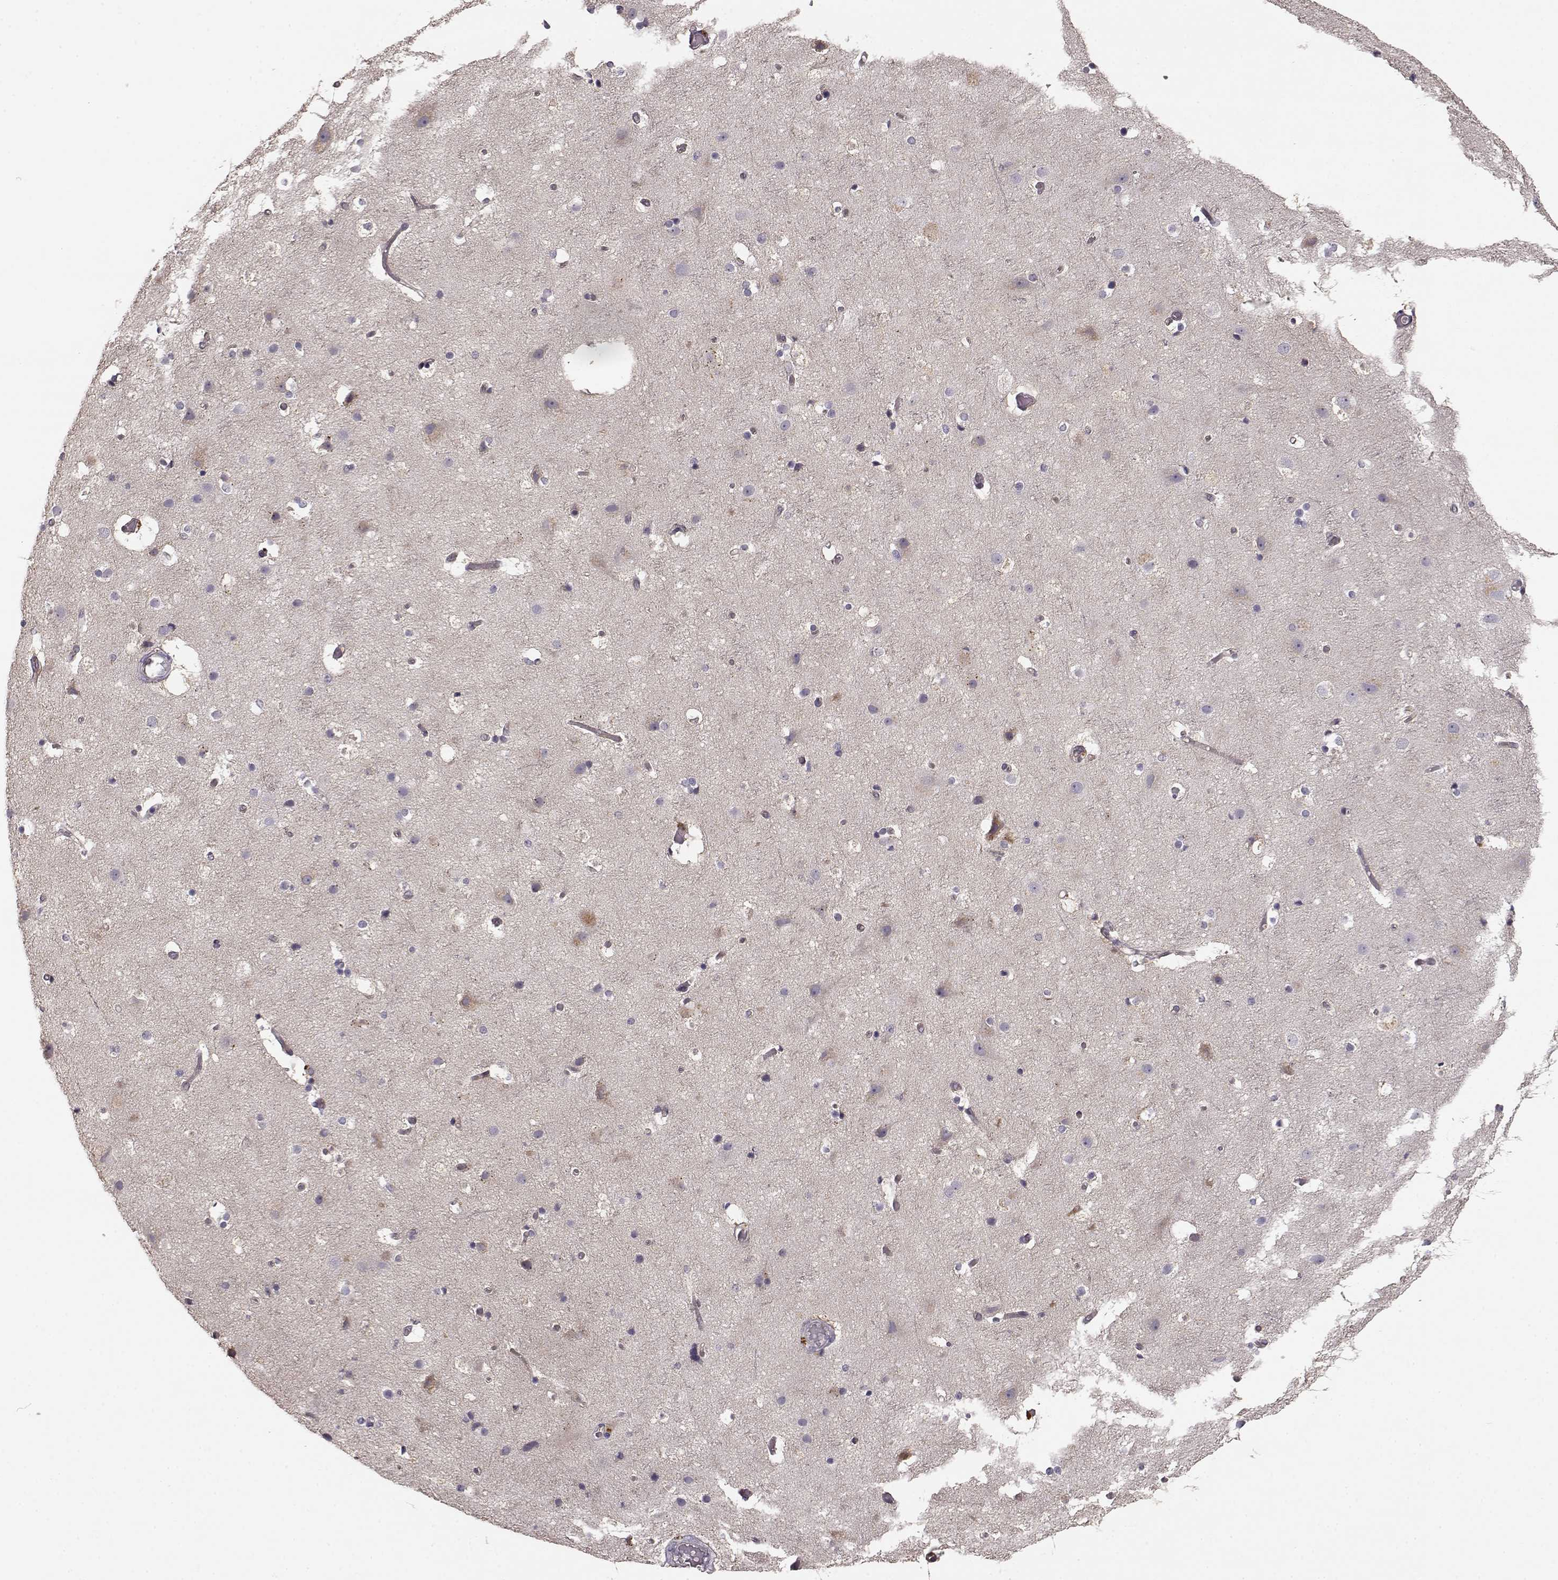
{"staining": {"intensity": "negative", "quantity": "none", "location": "none"}, "tissue": "cerebral cortex", "cell_type": "Endothelial cells", "image_type": "normal", "snomed": [{"axis": "morphology", "description": "Normal tissue, NOS"}, {"axis": "topography", "description": "Cerebral cortex"}], "caption": "Immunohistochemistry of benign cerebral cortex displays no positivity in endothelial cells. (DAB (3,3'-diaminobenzidine) immunohistochemistry (IHC), high magnification).", "gene": "GHR", "patient": {"sex": "female", "age": 52}}